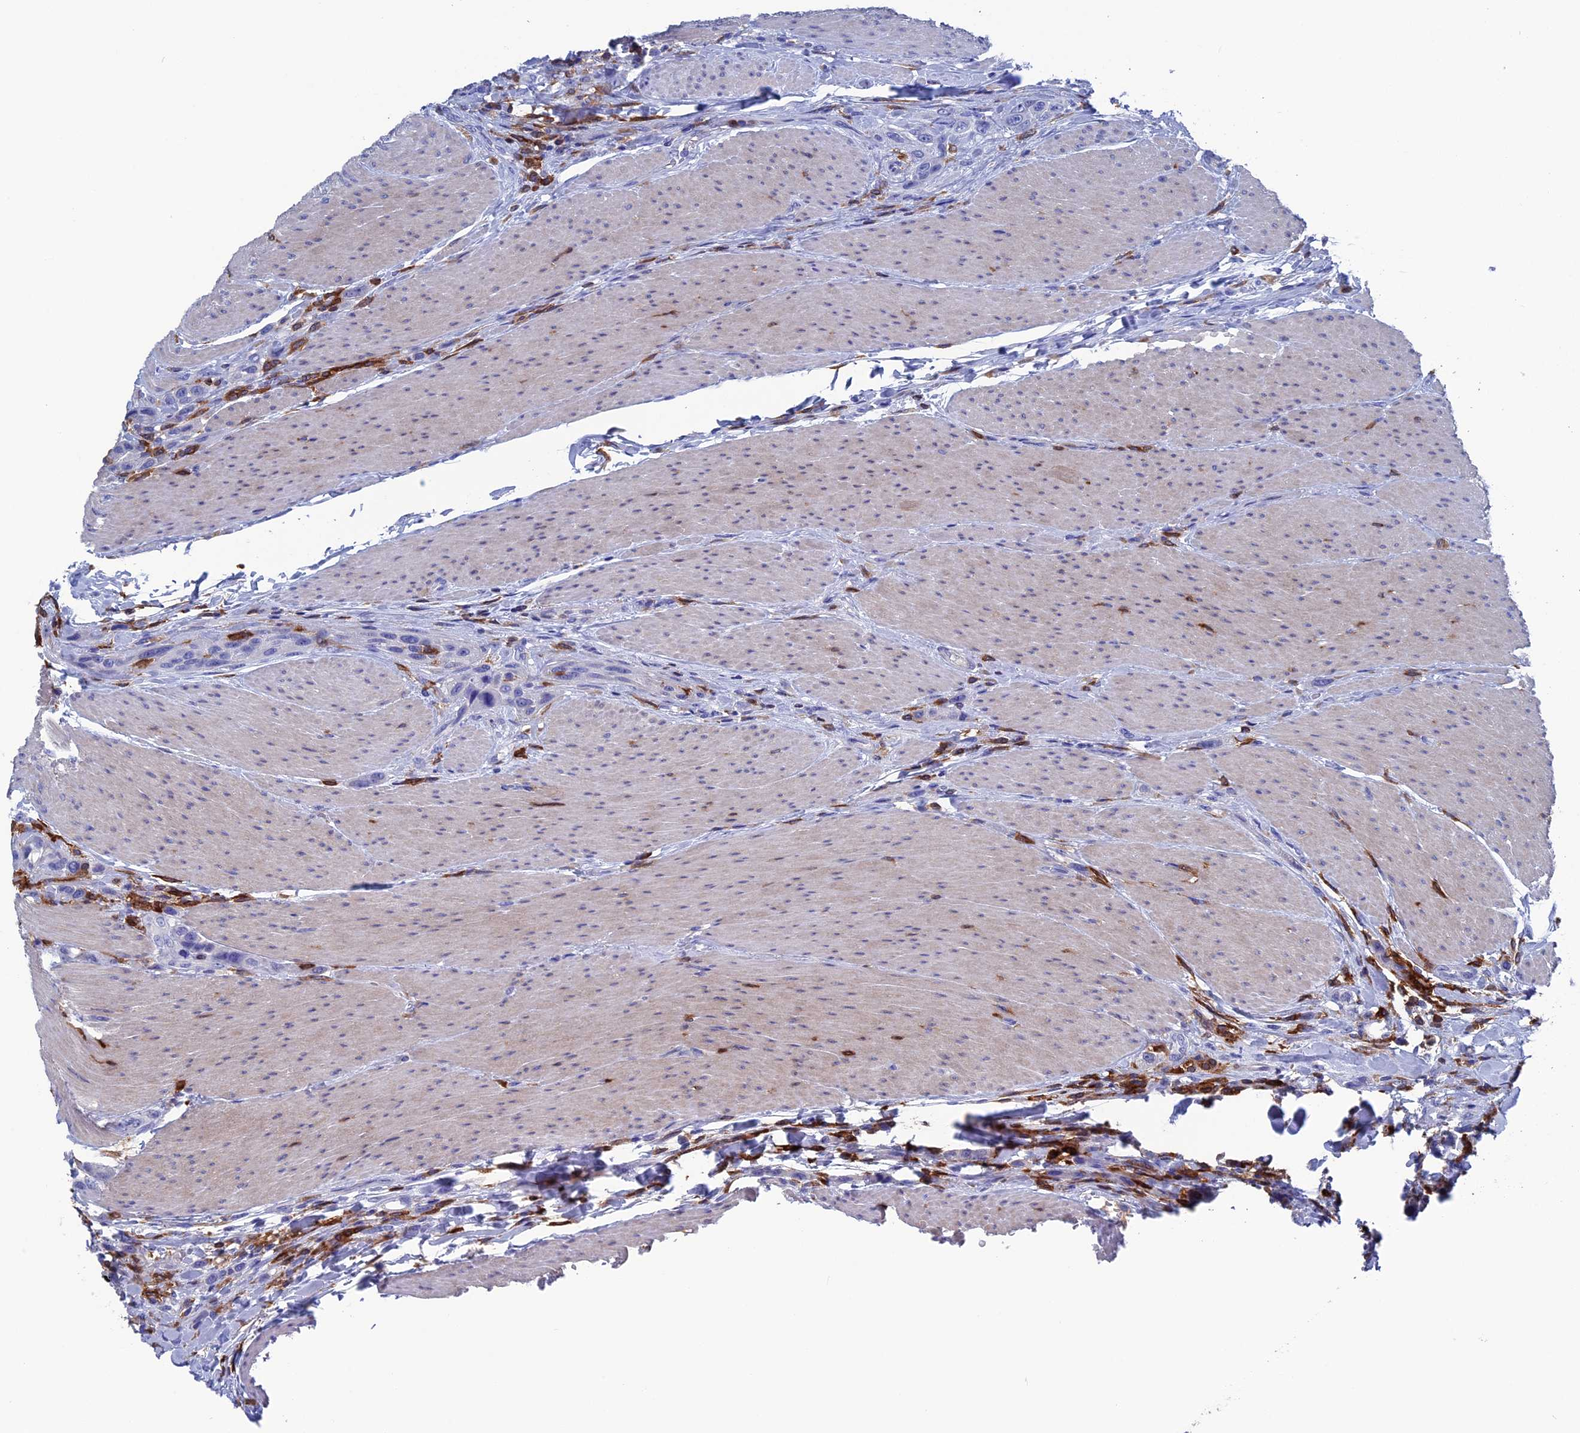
{"staining": {"intensity": "negative", "quantity": "none", "location": "none"}, "tissue": "urothelial cancer", "cell_type": "Tumor cells", "image_type": "cancer", "snomed": [{"axis": "morphology", "description": "Urothelial carcinoma, High grade"}, {"axis": "topography", "description": "Urinary bladder"}], "caption": "Micrograph shows no protein positivity in tumor cells of urothelial cancer tissue.", "gene": "TYROBP", "patient": {"sex": "male", "age": 50}}